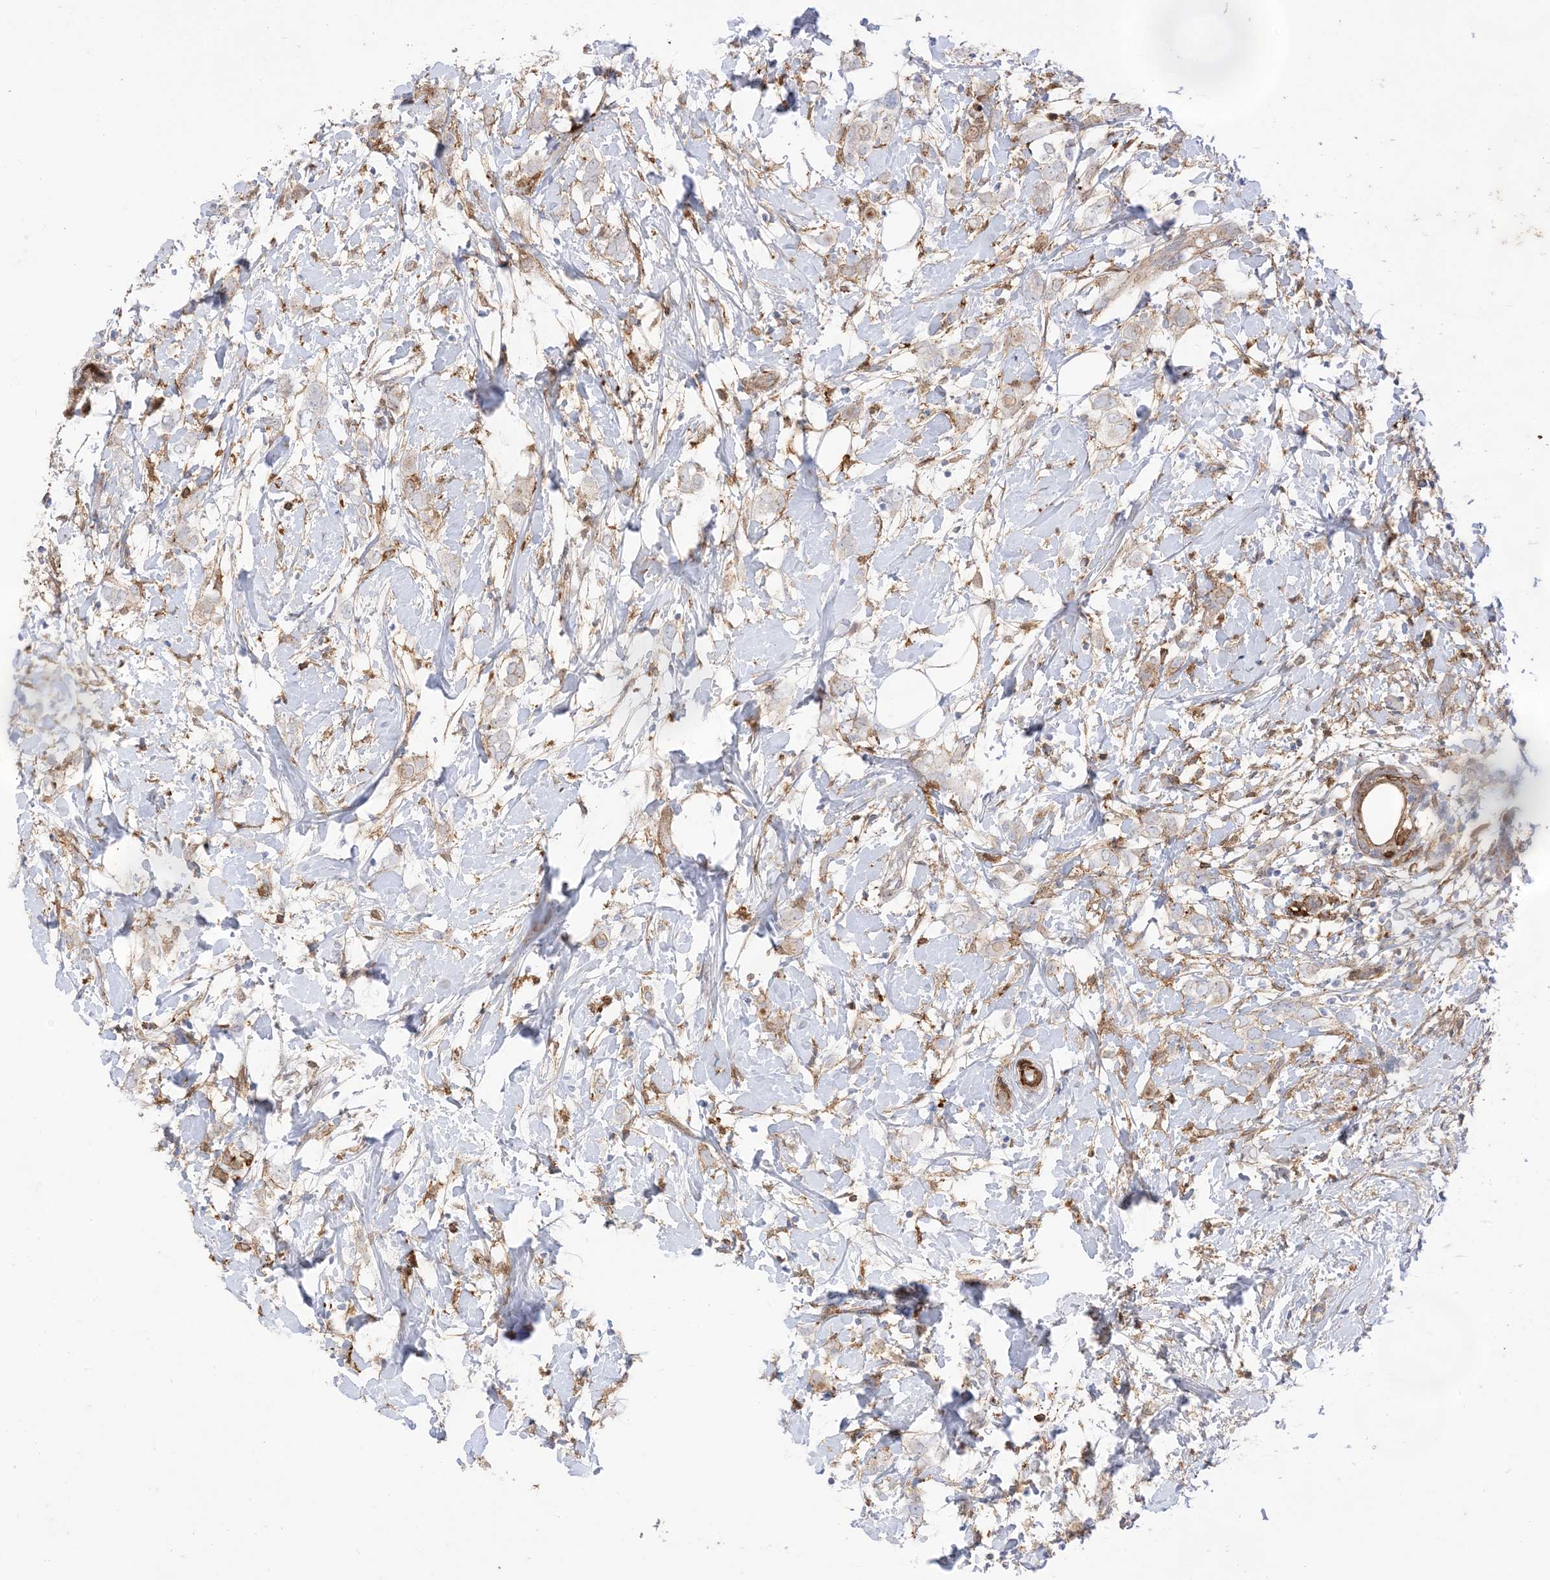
{"staining": {"intensity": "negative", "quantity": "none", "location": "none"}, "tissue": "breast cancer", "cell_type": "Tumor cells", "image_type": "cancer", "snomed": [{"axis": "morphology", "description": "Normal tissue, NOS"}, {"axis": "morphology", "description": "Lobular carcinoma"}, {"axis": "topography", "description": "Breast"}], "caption": "An immunohistochemistry histopathology image of breast lobular carcinoma is shown. There is no staining in tumor cells of breast lobular carcinoma.", "gene": "GSN", "patient": {"sex": "female", "age": 47}}